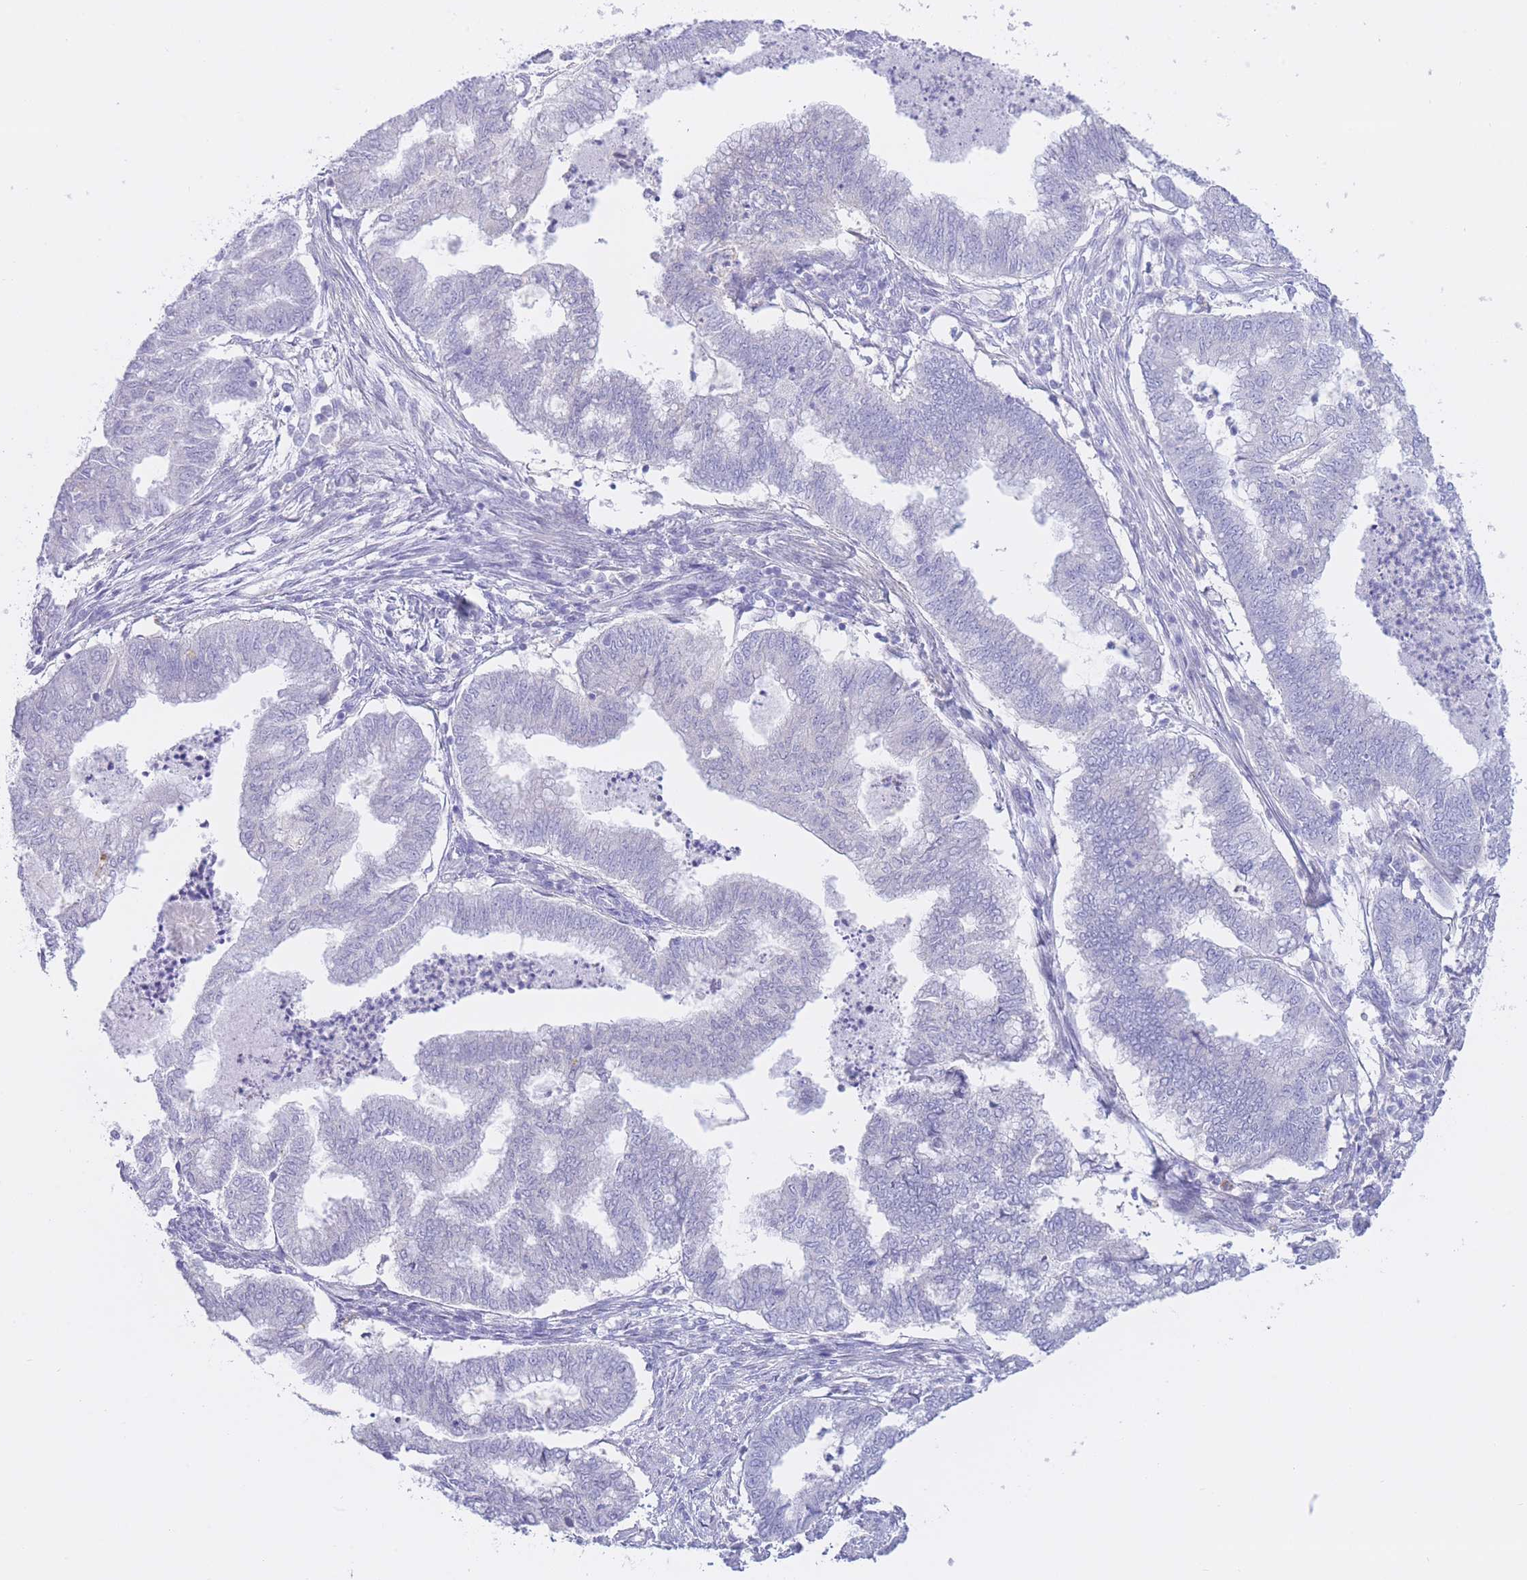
{"staining": {"intensity": "negative", "quantity": "none", "location": "none"}, "tissue": "endometrial cancer", "cell_type": "Tumor cells", "image_type": "cancer", "snomed": [{"axis": "morphology", "description": "Adenocarcinoma, NOS"}, {"axis": "topography", "description": "Endometrium"}], "caption": "IHC histopathology image of human adenocarcinoma (endometrial) stained for a protein (brown), which demonstrates no positivity in tumor cells.", "gene": "ZNF212", "patient": {"sex": "female", "age": 79}}